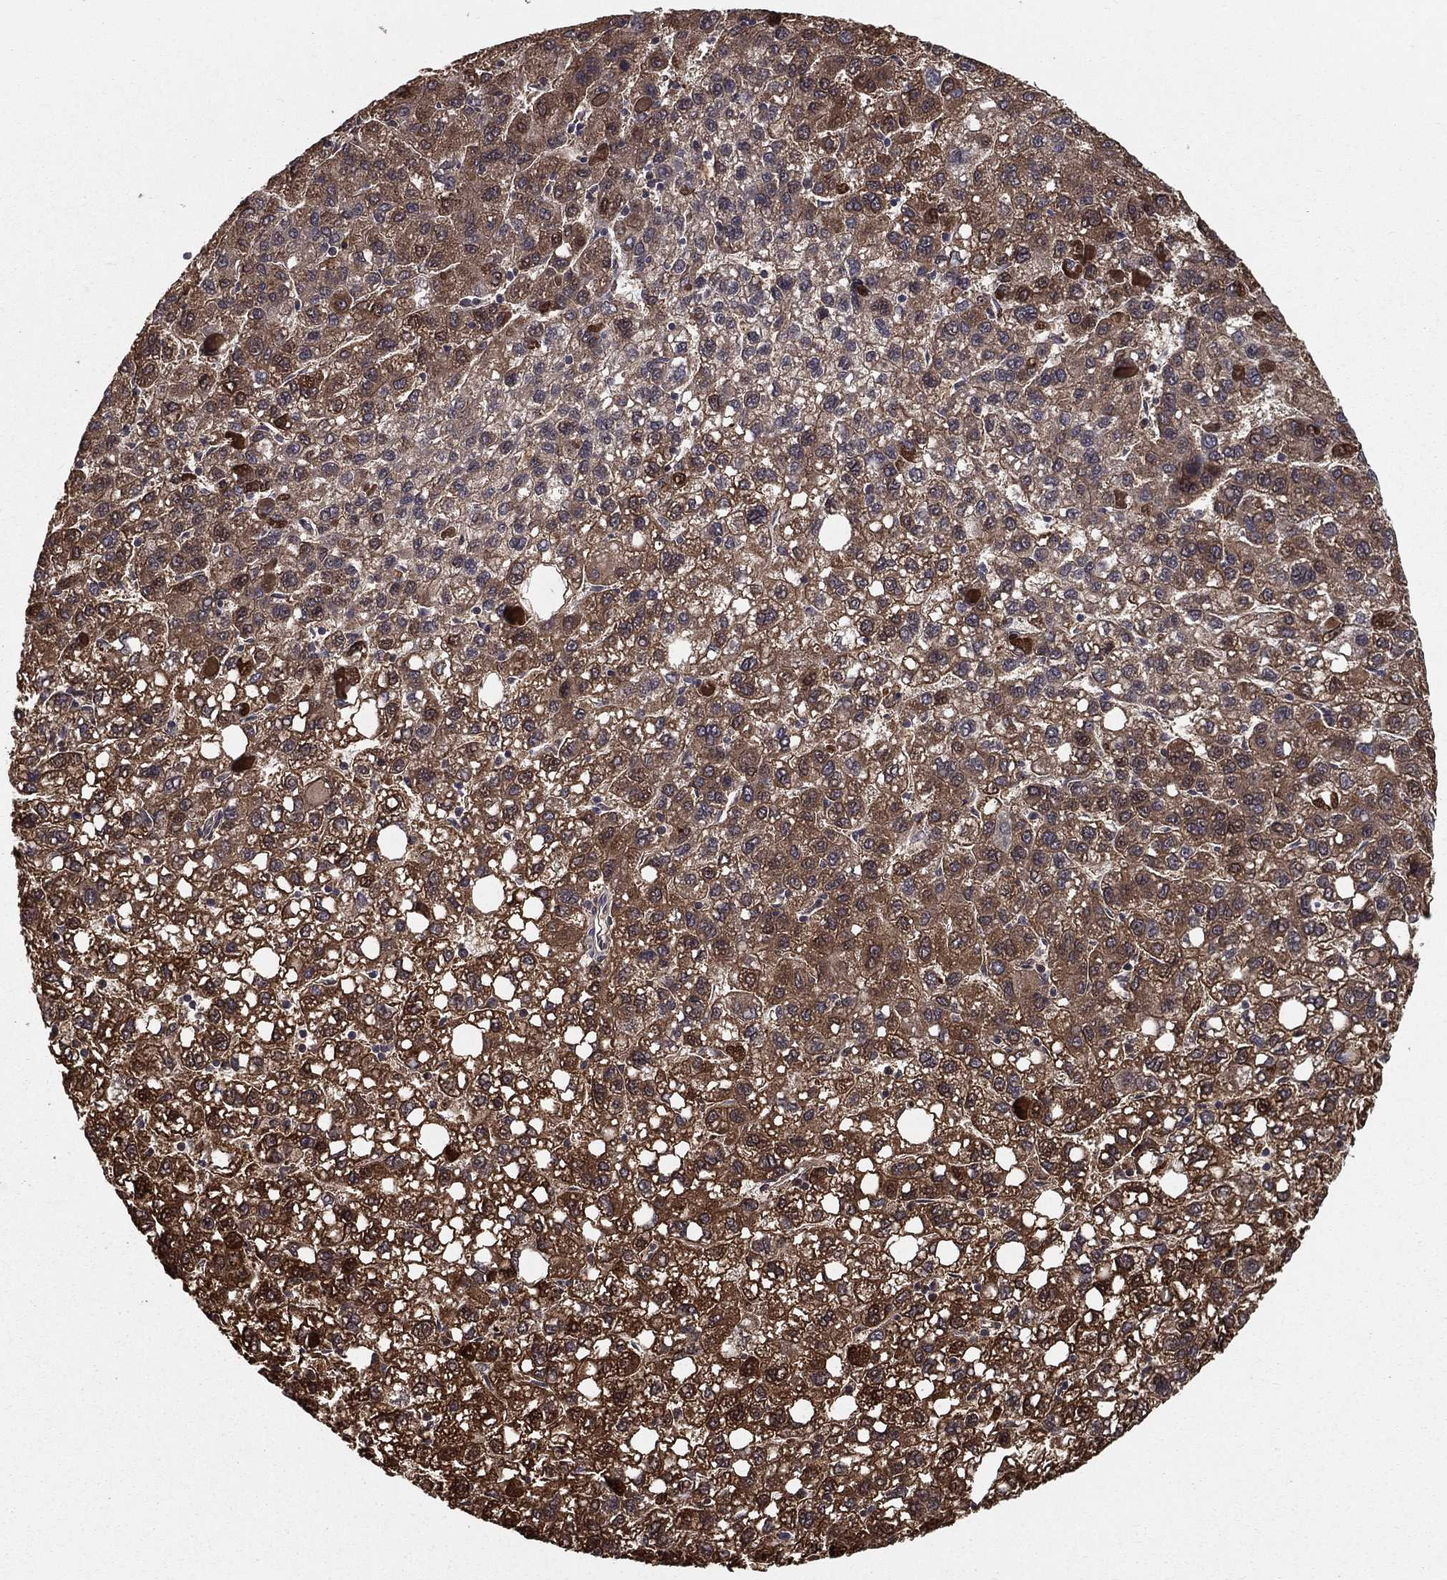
{"staining": {"intensity": "moderate", "quantity": "25%-75%", "location": "cytoplasmic/membranous"}, "tissue": "liver cancer", "cell_type": "Tumor cells", "image_type": "cancer", "snomed": [{"axis": "morphology", "description": "Carcinoma, Hepatocellular, NOS"}, {"axis": "topography", "description": "Liver"}], "caption": "High-magnification brightfield microscopy of liver cancer stained with DAB (3,3'-diaminobenzidine) (brown) and counterstained with hematoxylin (blue). tumor cells exhibit moderate cytoplasmic/membranous positivity is identified in approximately25%-75% of cells.", "gene": "SLC6A6", "patient": {"sex": "female", "age": 82}}